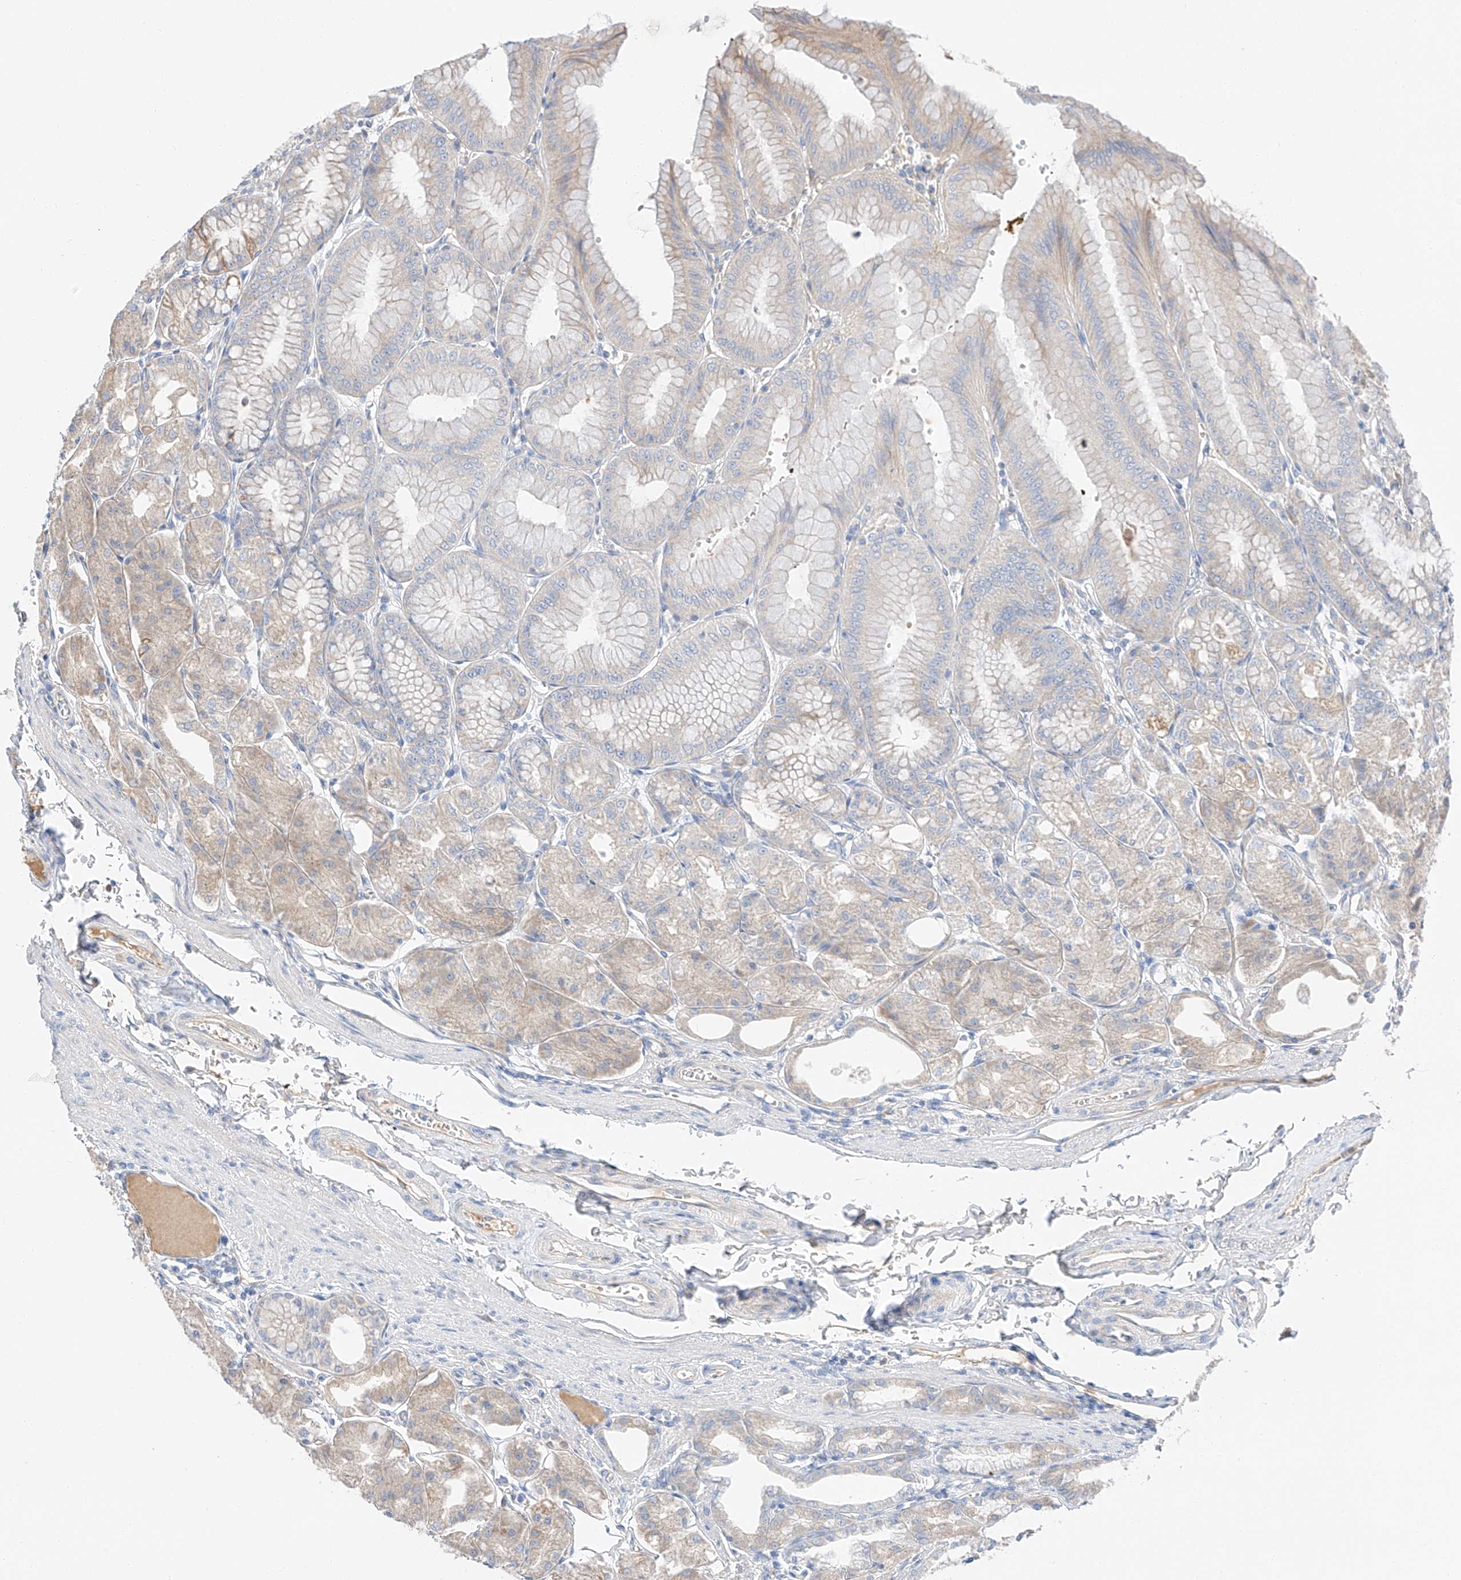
{"staining": {"intensity": "weak", "quantity": "<25%", "location": "cytoplasmic/membranous"}, "tissue": "stomach", "cell_type": "Glandular cells", "image_type": "normal", "snomed": [{"axis": "morphology", "description": "Normal tissue, NOS"}, {"axis": "topography", "description": "Stomach, lower"}], "caption": "Glandular cells are negative for protein expression in unremarkable human stomach. (DAB (3,3'-diaminobenzidine) immunohistochemistry (IHC) visualized using brightfield microscopy, high magnification).", "gene": "RUSC1", "patient": {"sex": "male", "age": 71}}